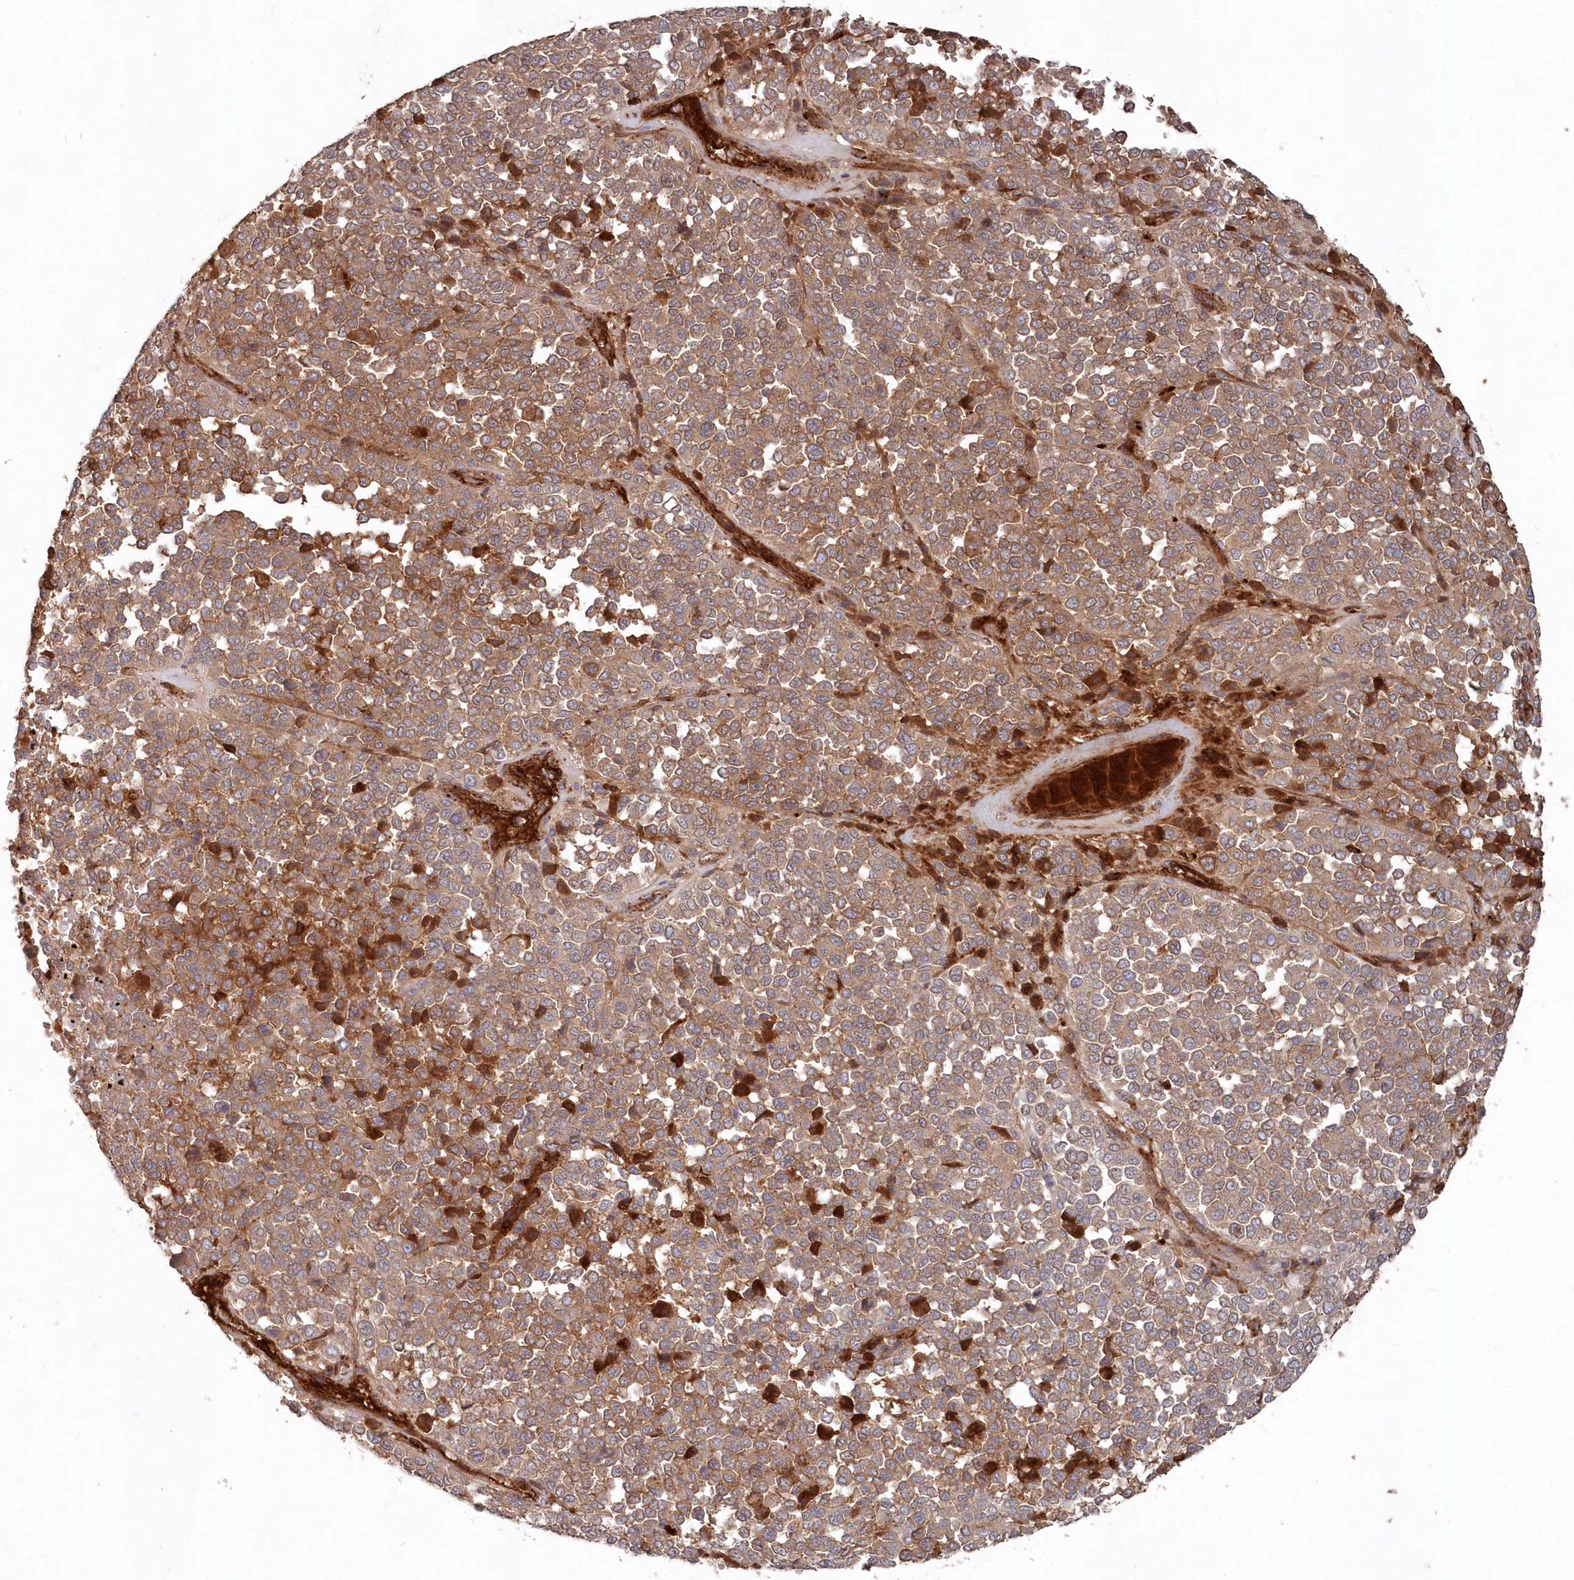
{"staining": {"intensity": "moderate", "quantity": ">75%", "location": "cytoplasmic/membranous"}, "tissue": "melanoma", "cell_type": "Tumor cells", "image_type": "cancer", "snomed": [{"axis": "morphology", "description": "Malignant melanoma, Metastatic site"}, {"axis": "topography", "description": "Pancreas"}], "caption": "Brown immunohistochemical staining in malignant melanoma (metastatic site) demonstrates moderate cytoplasmic/membranous expression in about >75% of tumor cells. (DAB (3,3'-diaminobenzidine) IHC, brown staining for protein, blue staining for nuclei).", "gene": "ABHD14B", "patient": {"sex": "female", "age": 30}}